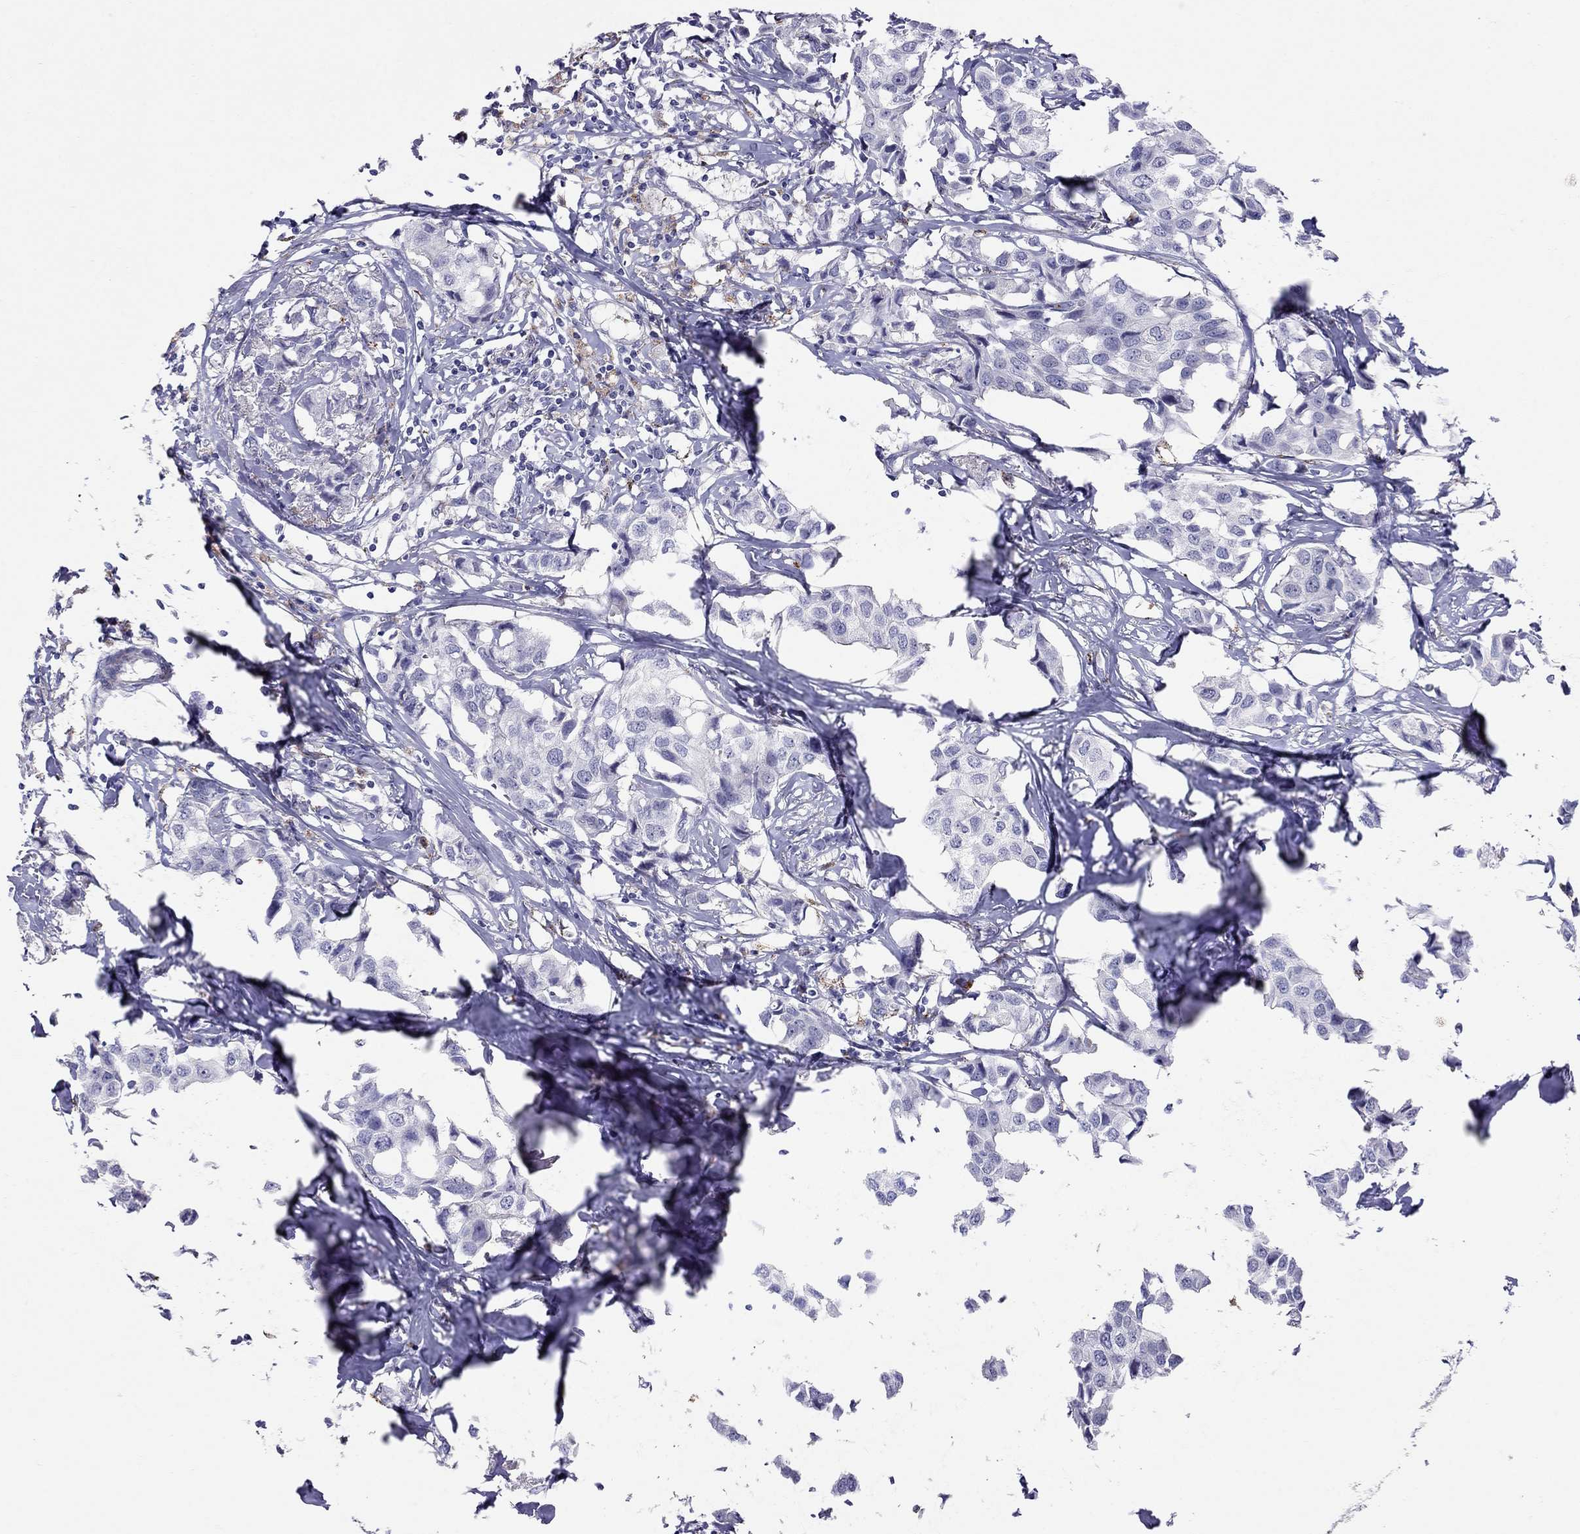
{"staining": {"intensity": "negative", "quantity": "none", "location": "none"}, "tissue": "breast cancer", "cell_type": "Tumor cells", "image_type": "cancer", "snomed": [{"axis": "morphology", "description": "Duct carcinoma"}, {"axis": "topography", "description": "Breast"}], "caption": "High power microscopy photomicrograph of an immunohistochemistry (IHC) histopathology image of breast cancer, revealing no significant staining in tumor cells.", "gene": "MAGEB4", "patient": {"sex": "female", "age": 80}}